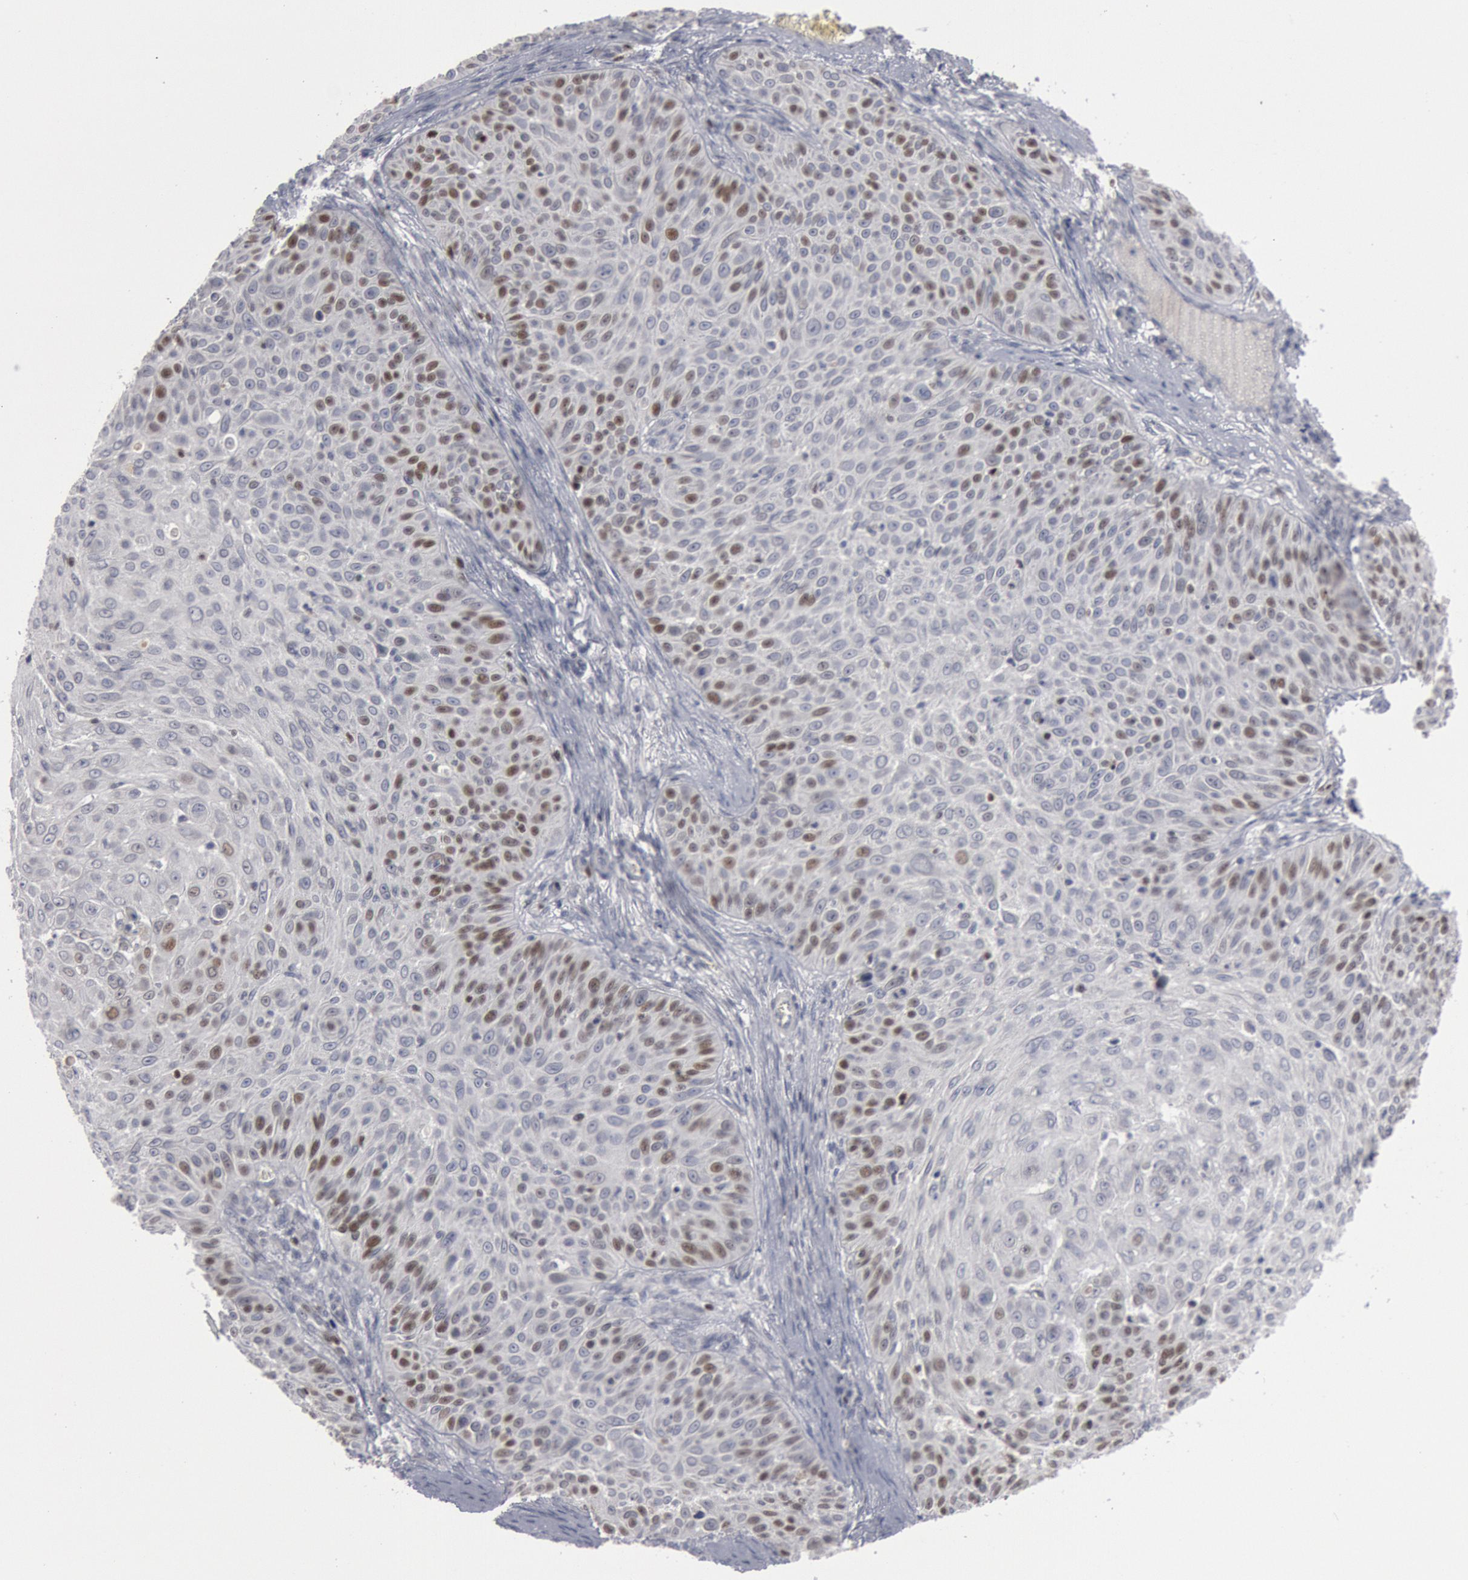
{"staining": {"intensity": "weak", "quantity": "25%-75%", "location": "nuclear"}, "tissue": "skin cancer", "cell_type": "Tumor cells", "image_type": "cancer", "snomed": [{"axis": "morphology", "description": "Squamous cell carcinoma, NOS"}, {"axis": "topography", "description": "Skin"}], "caption": "Protein staining exhibits weak nuclear staining in about 25%-75% of tumor cells in skin cancer (squamous cell carcinoma).", "gene": "WDHD1", "patient": {"sex": "male", "age": 82}}